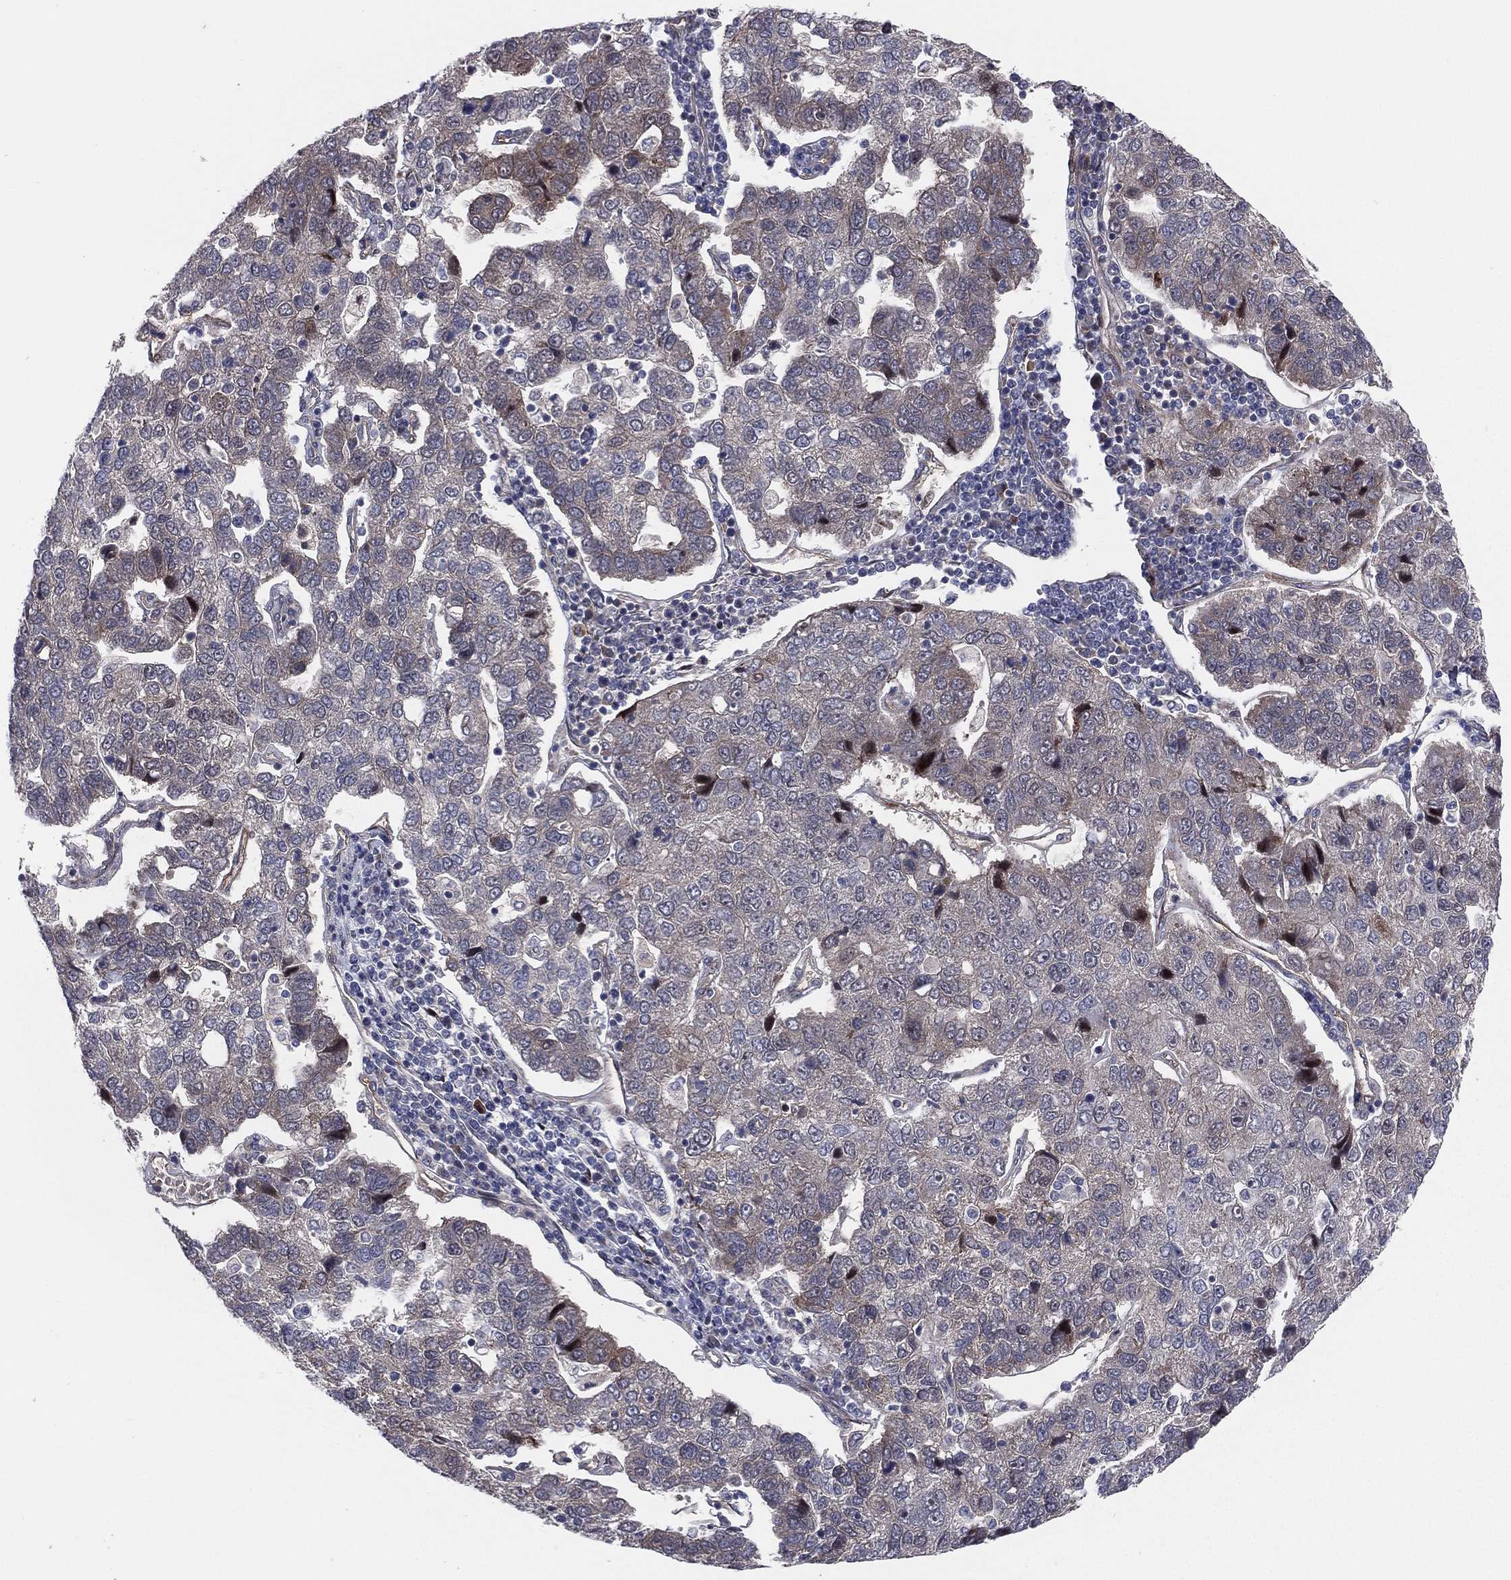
{"staining": {"intensity": "negative", "quantity": "none", "location": "none"}, "tissue": "pancreatic cancer", "cell_type": "Tumor cells", "image_type": "cancer", "snomed": [{"axis": "morphology", "description": "Adenocarcinoma, NOS"}, {"axis": "topography", "description": "Pancreas"}], "caption": "This is an immunohistochemistry histopathology image of pancreatic adenocarcinoma. There is no staining in tumor cells.", "gene": "UTP14A", "patient": {"sex": "female", "age": 61}}